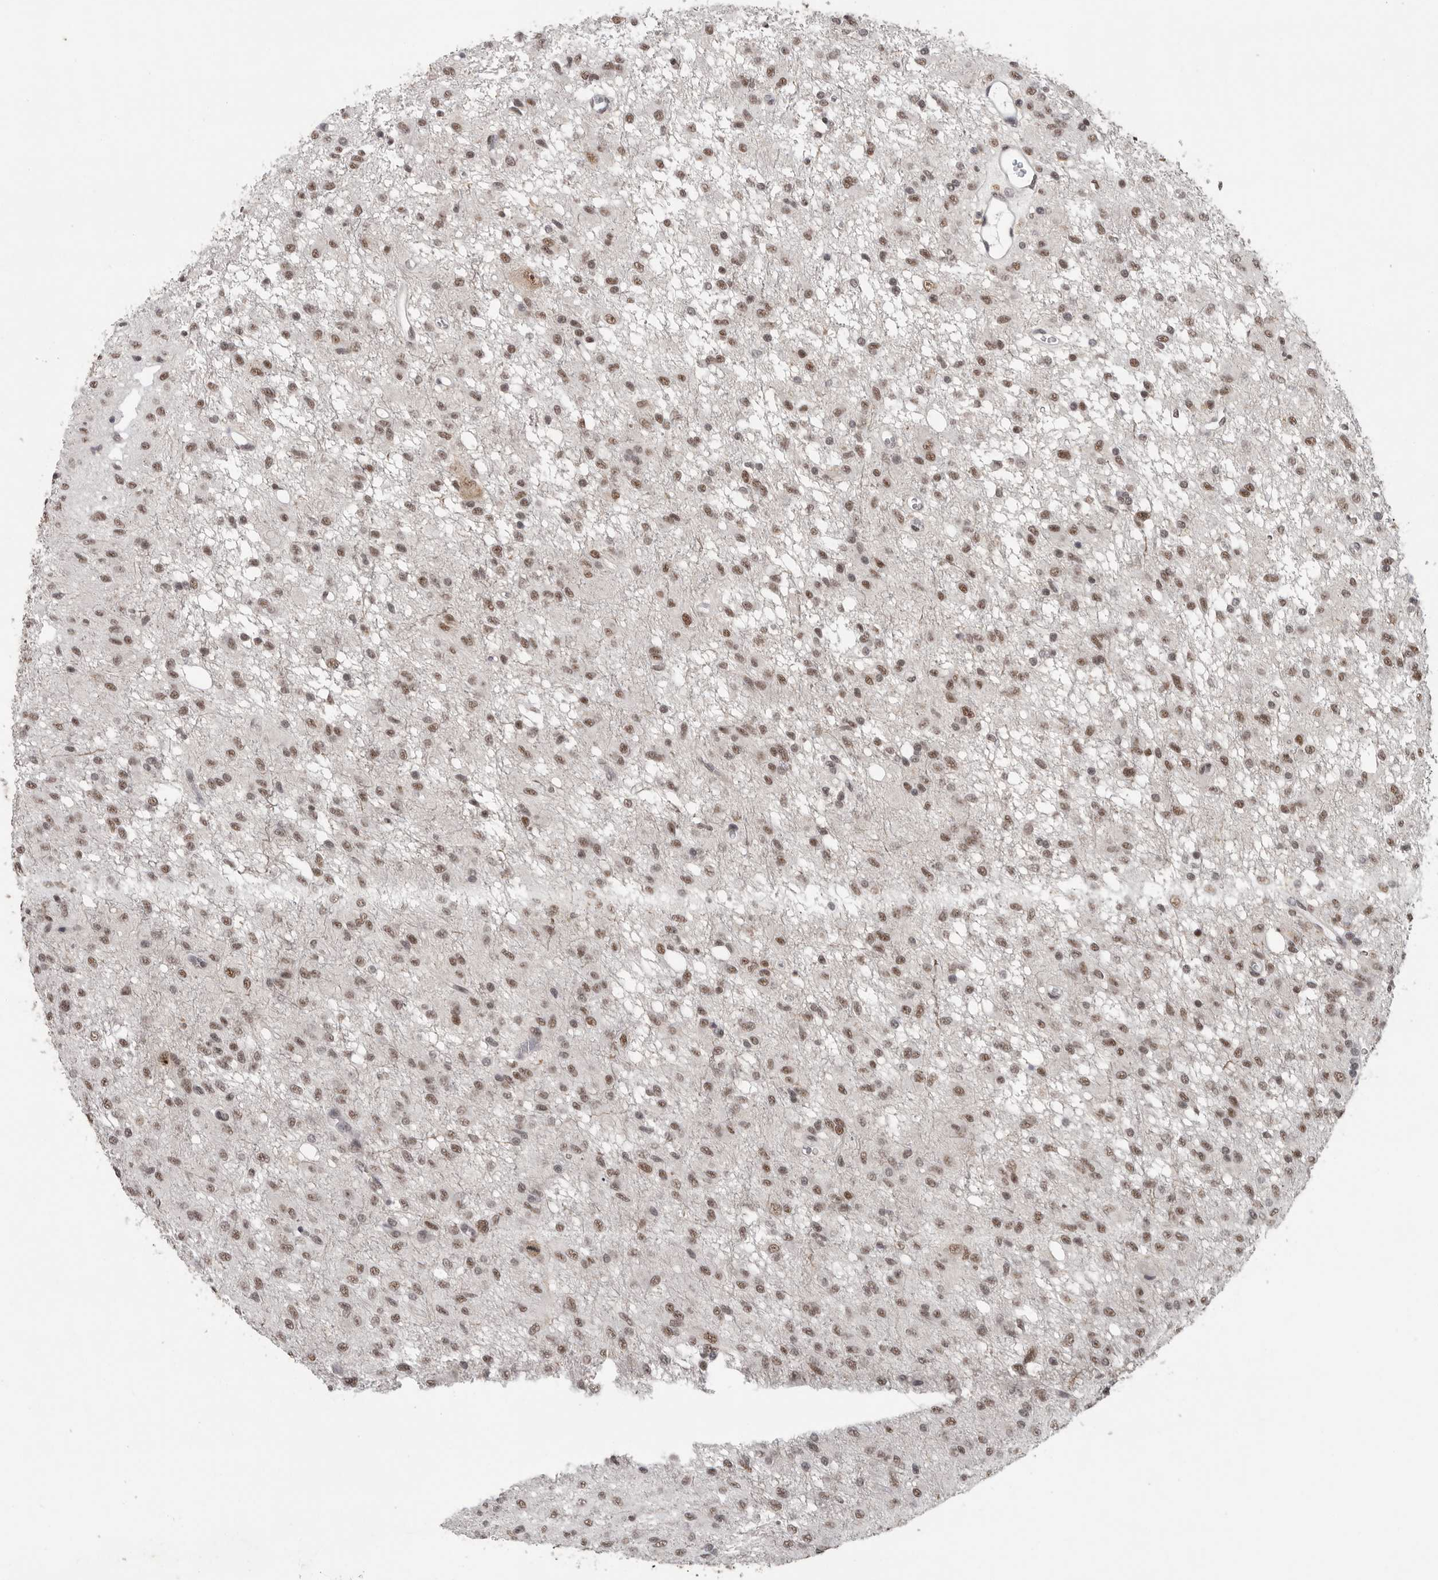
{"staining": {"intensity": "moderate", "quantity": ">75%", "location": "nuclear"}, "tissue": "glioma", "cell_type": "Tumor cells", "image_type": "cancer", "snomed": [{"axis": "morphology", "description": "Glioma, malignant, High grade"}, {"axis": "topography", "description": "Brain"}], "caption": "Tumor cells show moderate nuclear positivity in approximately >75% of cells in glioma.", "gene": "PPP1R10", "patient": {"sex": "female", "age": 59}}